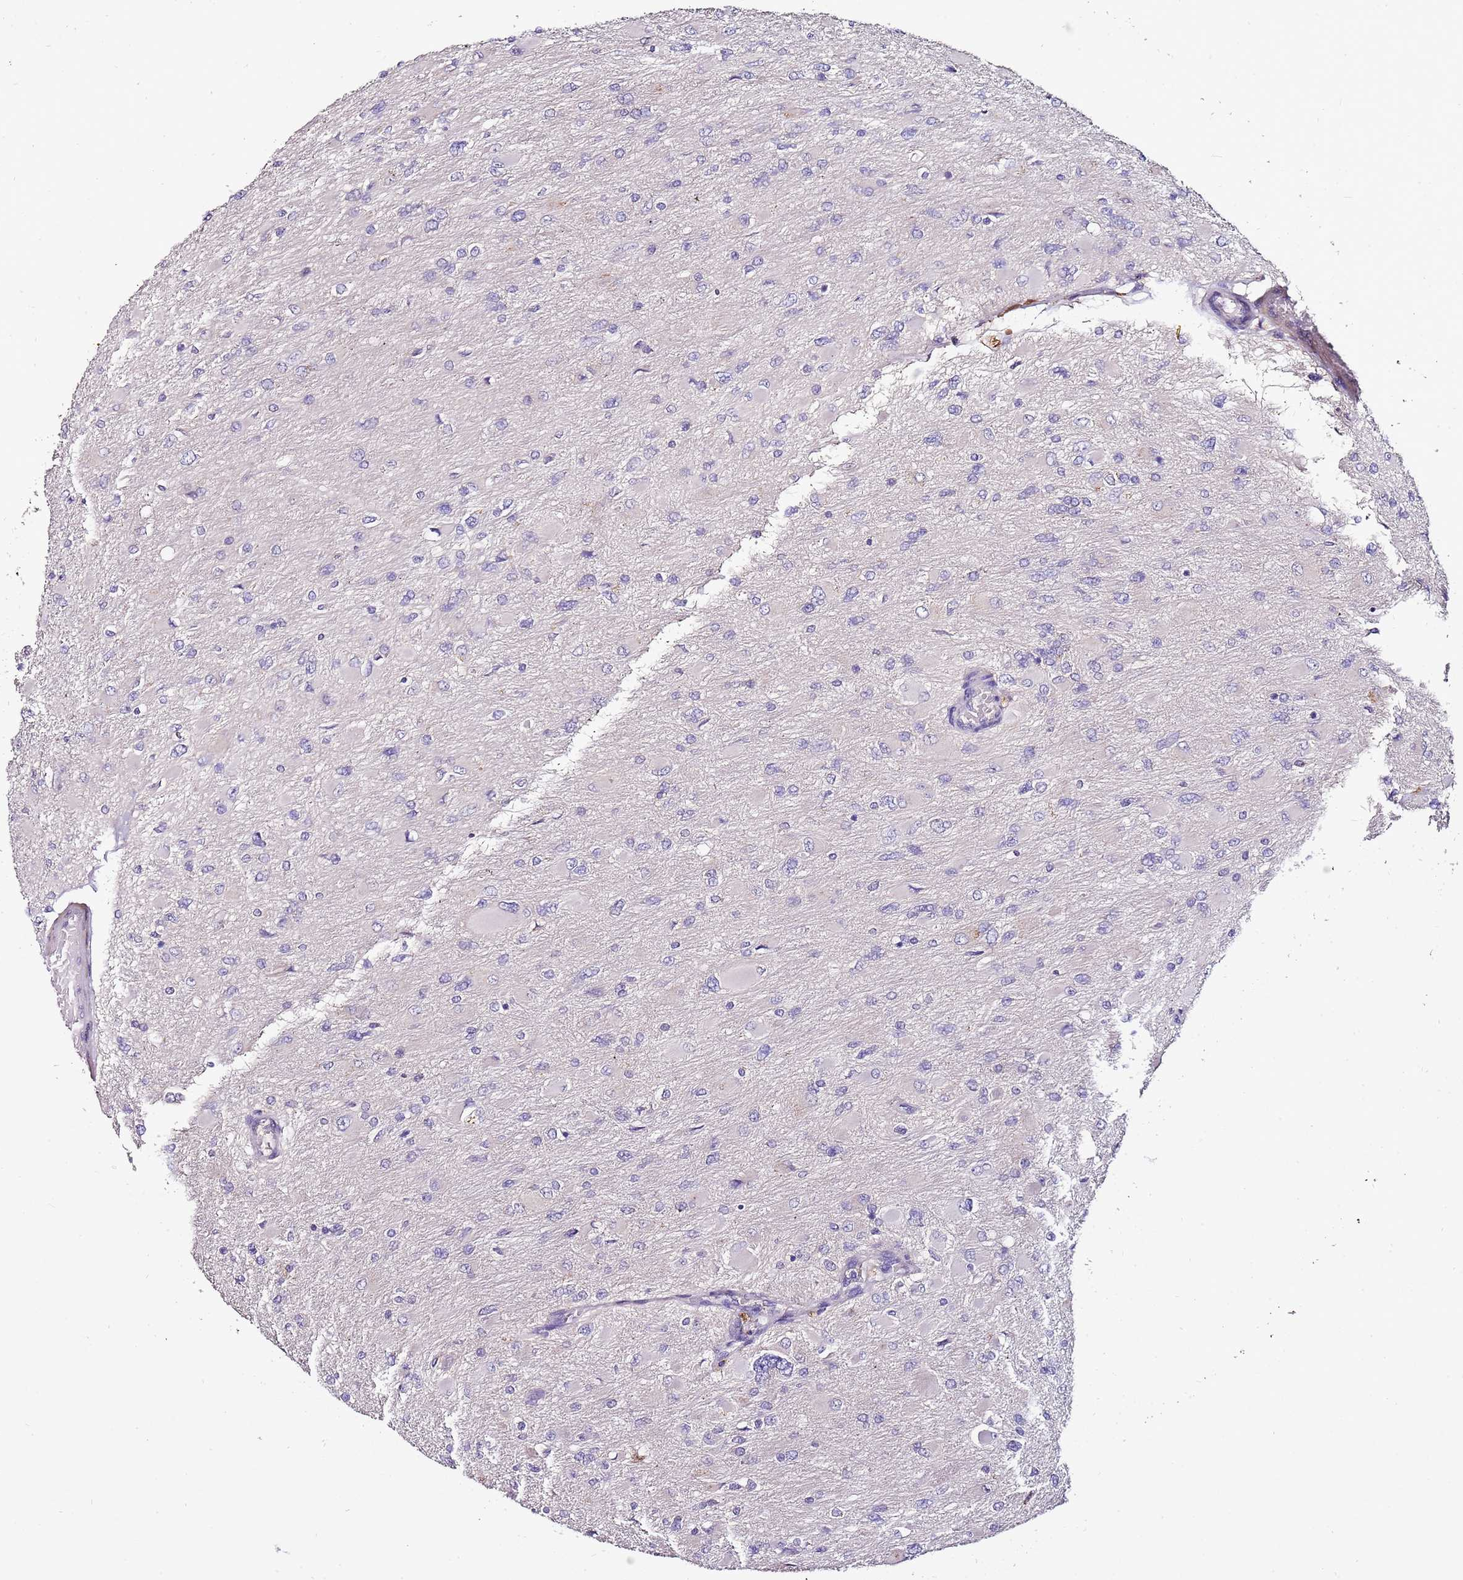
{"staining": {"intensity": "negative", "quantity": "none", "location": "none"}, "tissue": "glioma", "cell_type": "Tumor cells", "image_type": "cancer", "snomed": [{"axis": "morphology", "description": "Glioma, malignant, High grade"}, {"axis": "topography", "description": "Cerebral cortex"}], "caption": "An image of glioma stained for a protein reveals no brown staining in tumor cells.", "gene": "FAM20A", "patient": {"sex": "female", "age": 36}}